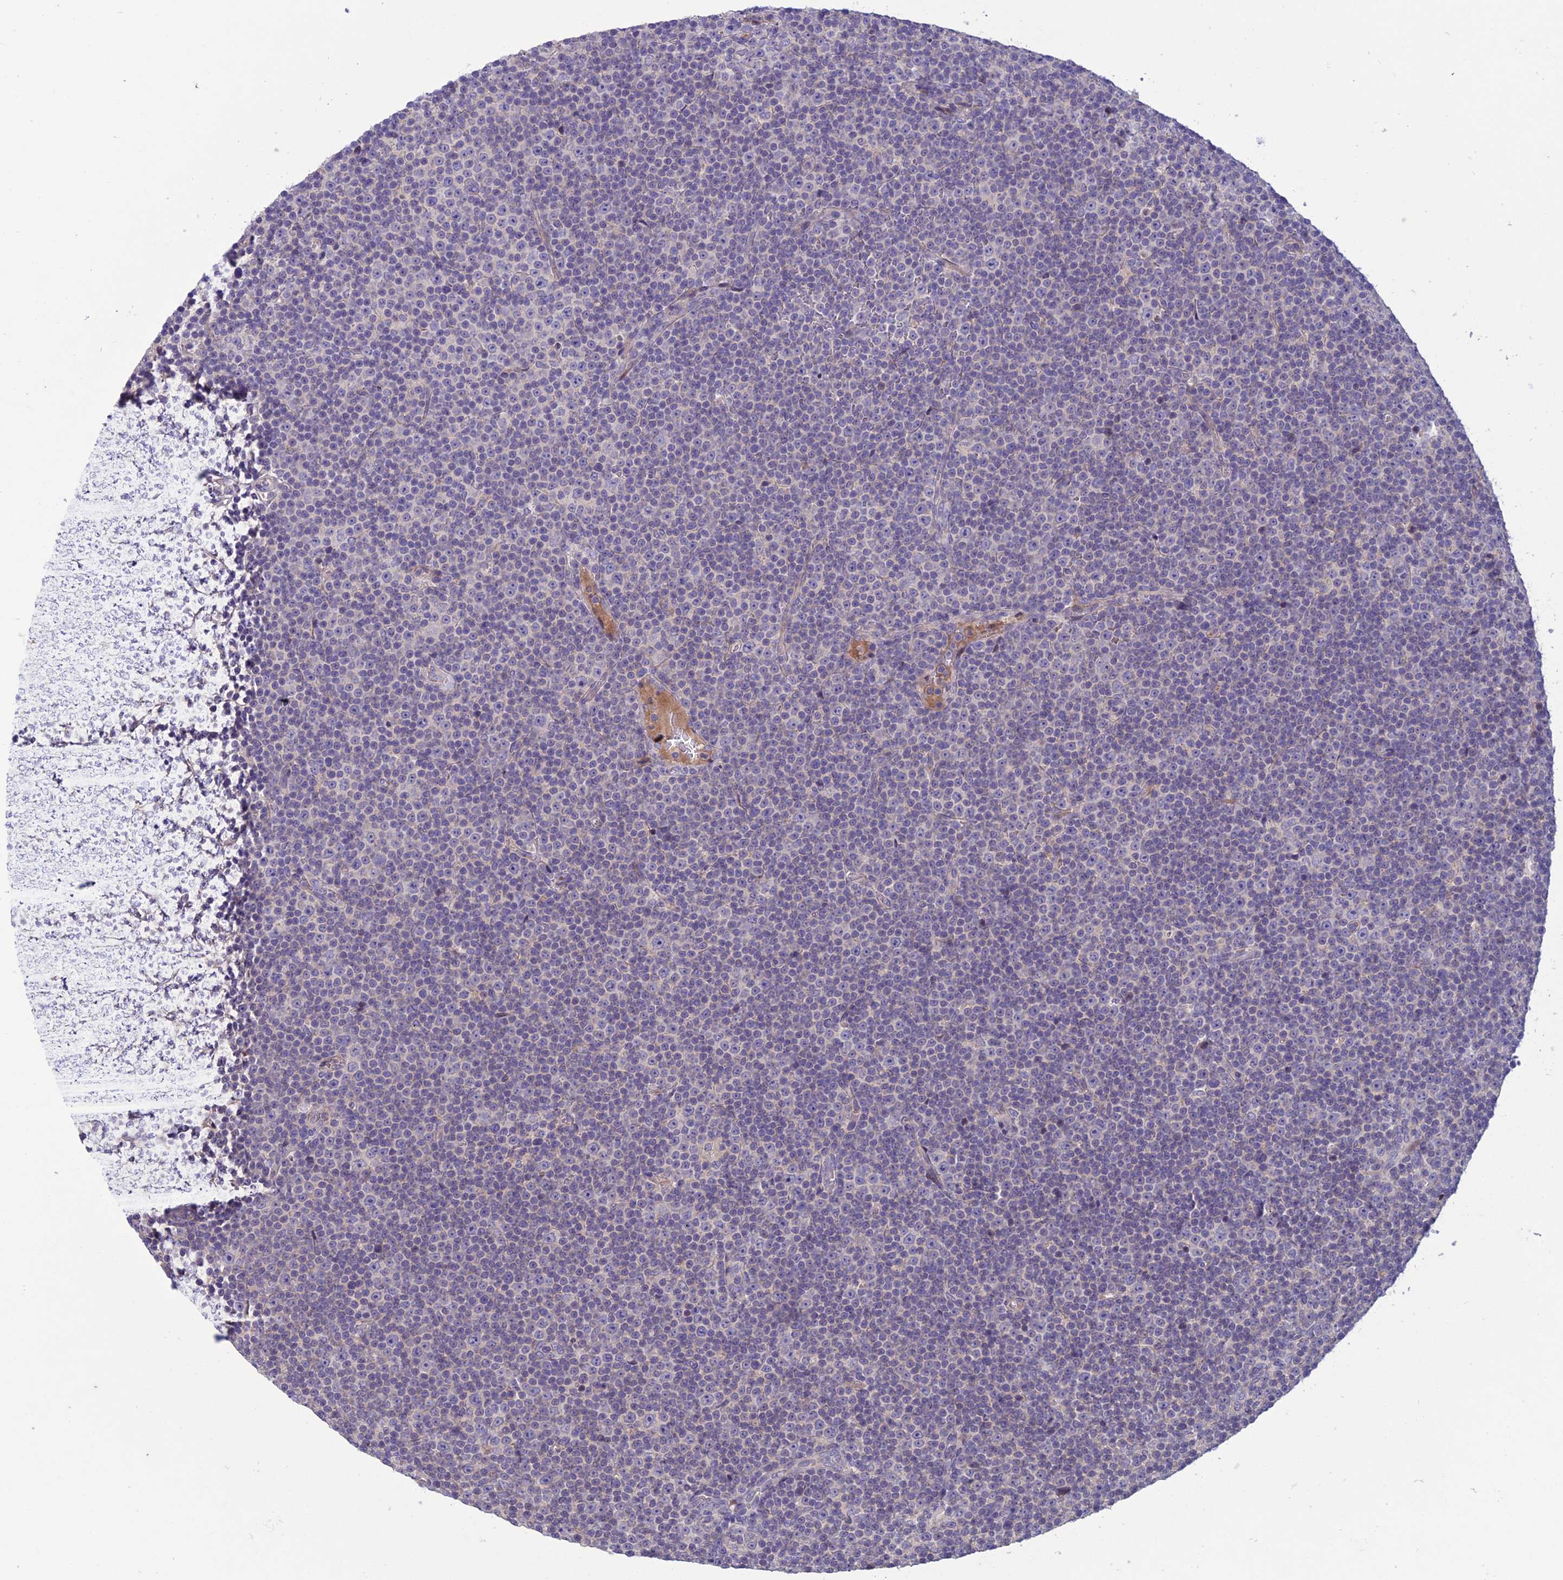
{"staining": {"intensity": "negative", "quantity": "none", "location": "none"}, "tissue": "lymphoma", "cell_type": "Tumor cells", "image_type": "cancer", "snomed": [{"axis": "morphology", "description": "Malignant lymphoma, non-Hodgkin's type, Low grade"}, {"axis": "topography", "description": "Lymph node"}], "caption": "Image shows no significant protein positivity in tumor cells of lymphoma. Brightfield microscopy of immunohistochemistry (IHC) stained with DAB (3,3'-diaminobenzidine) (brown) and hematoxylin (blue), captured at high magnification.", "gene": "C2orf76", "patient": {"sex": "female", "age": 67}}